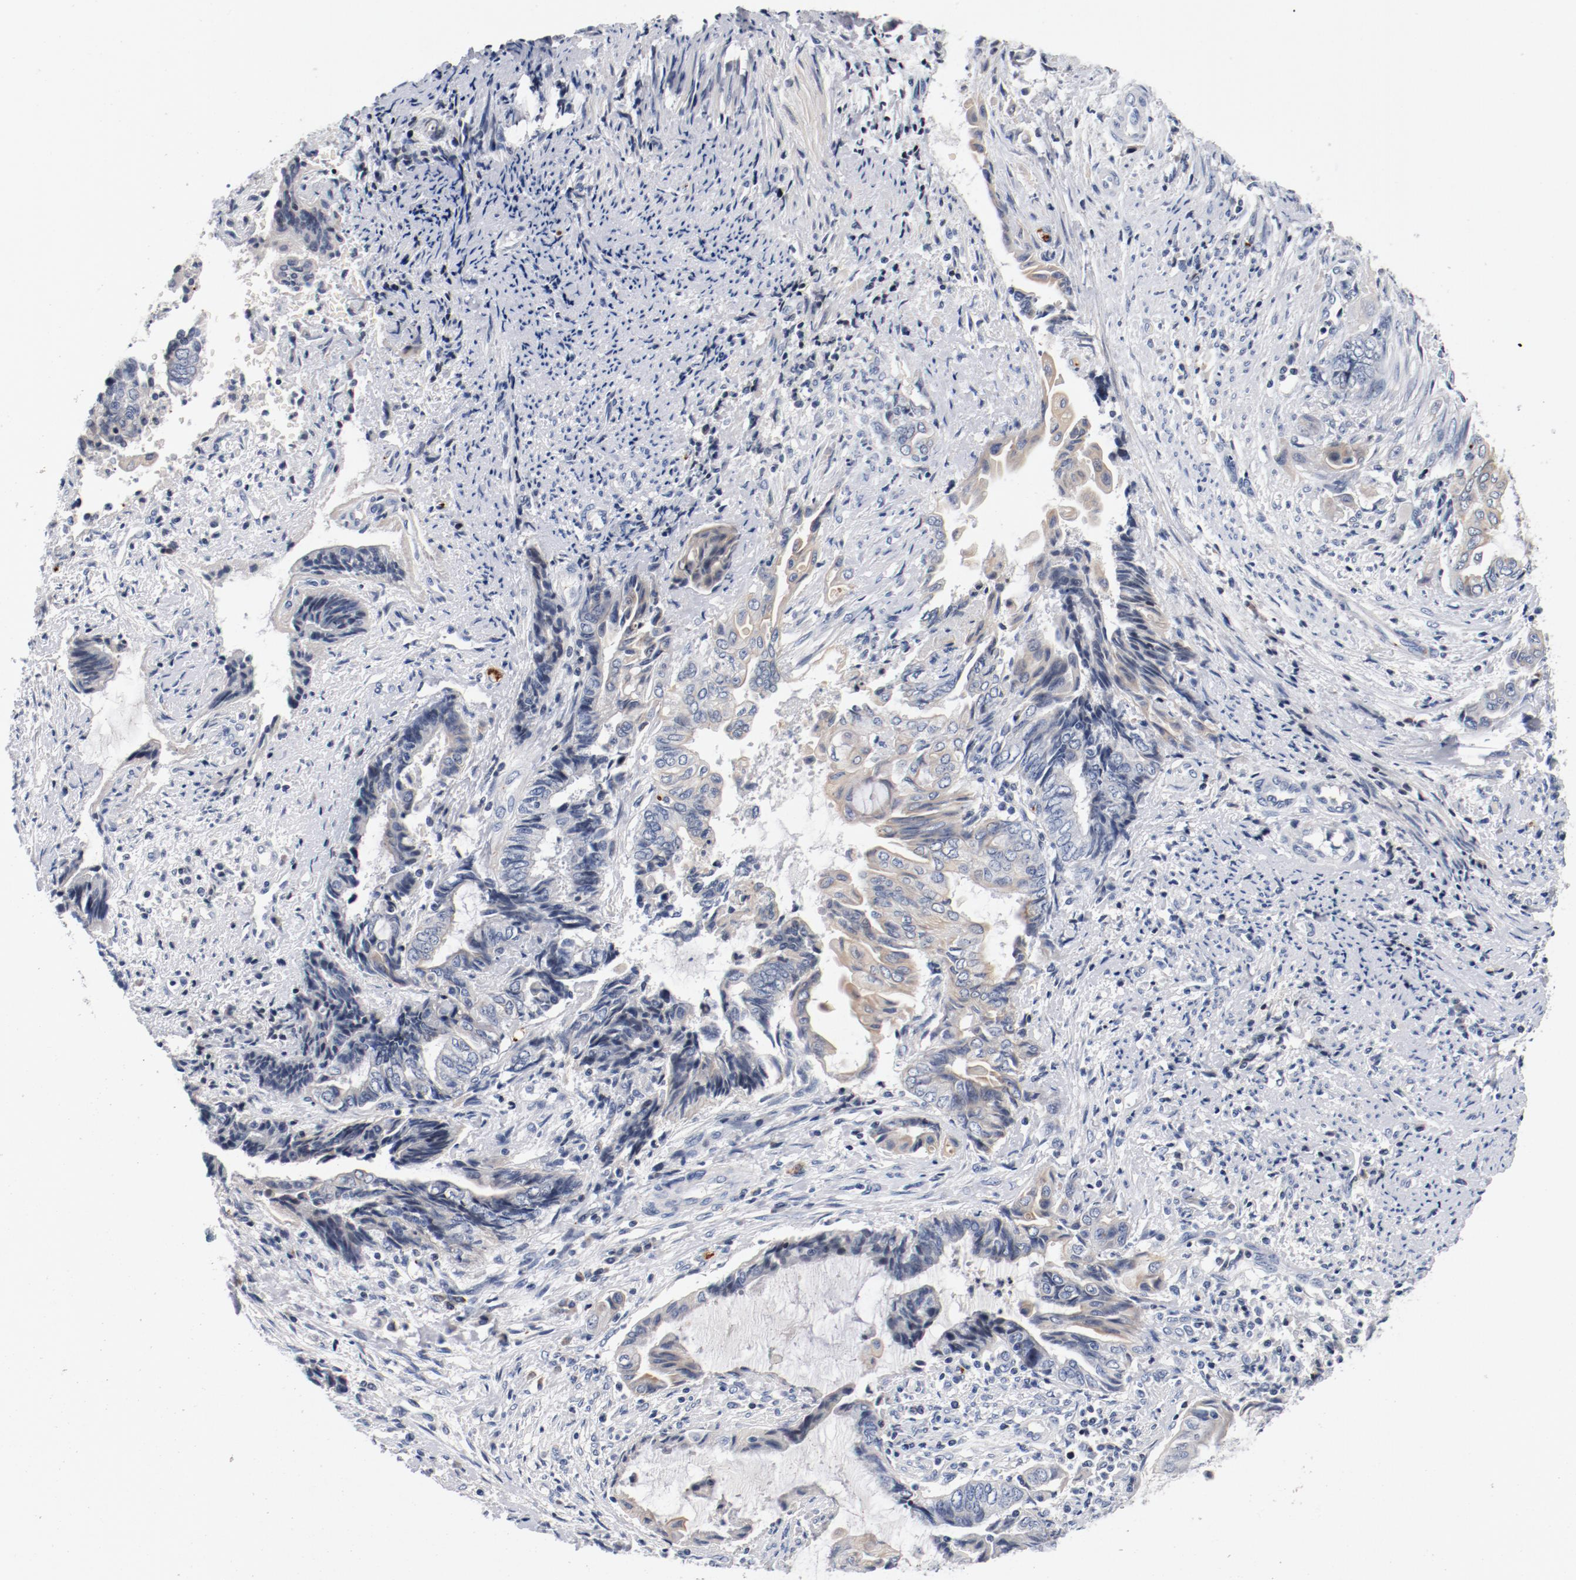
{"staining": {"intensity": "weak", "quantity": "<25%", "location": "cytoplasmic/membranous"}, "tissue": "endometrial cancer", "cell_type": "Tumor cells", "image_type": "cancer", "snomed": [{"axis": "morphology", "description": "Adenocarcinoma, NOS"}, {"axis": "topography", "description": "Uterus"}, {"axis": "topography", "description": "Endometrium"}], "caption": "The immunohistochemistry histopathology image has no significant expression in tumor cells of endometrial adenocarcinoma tissue.", "gene": "PIM1", "patient": {"sex": "female", "age": 70}}